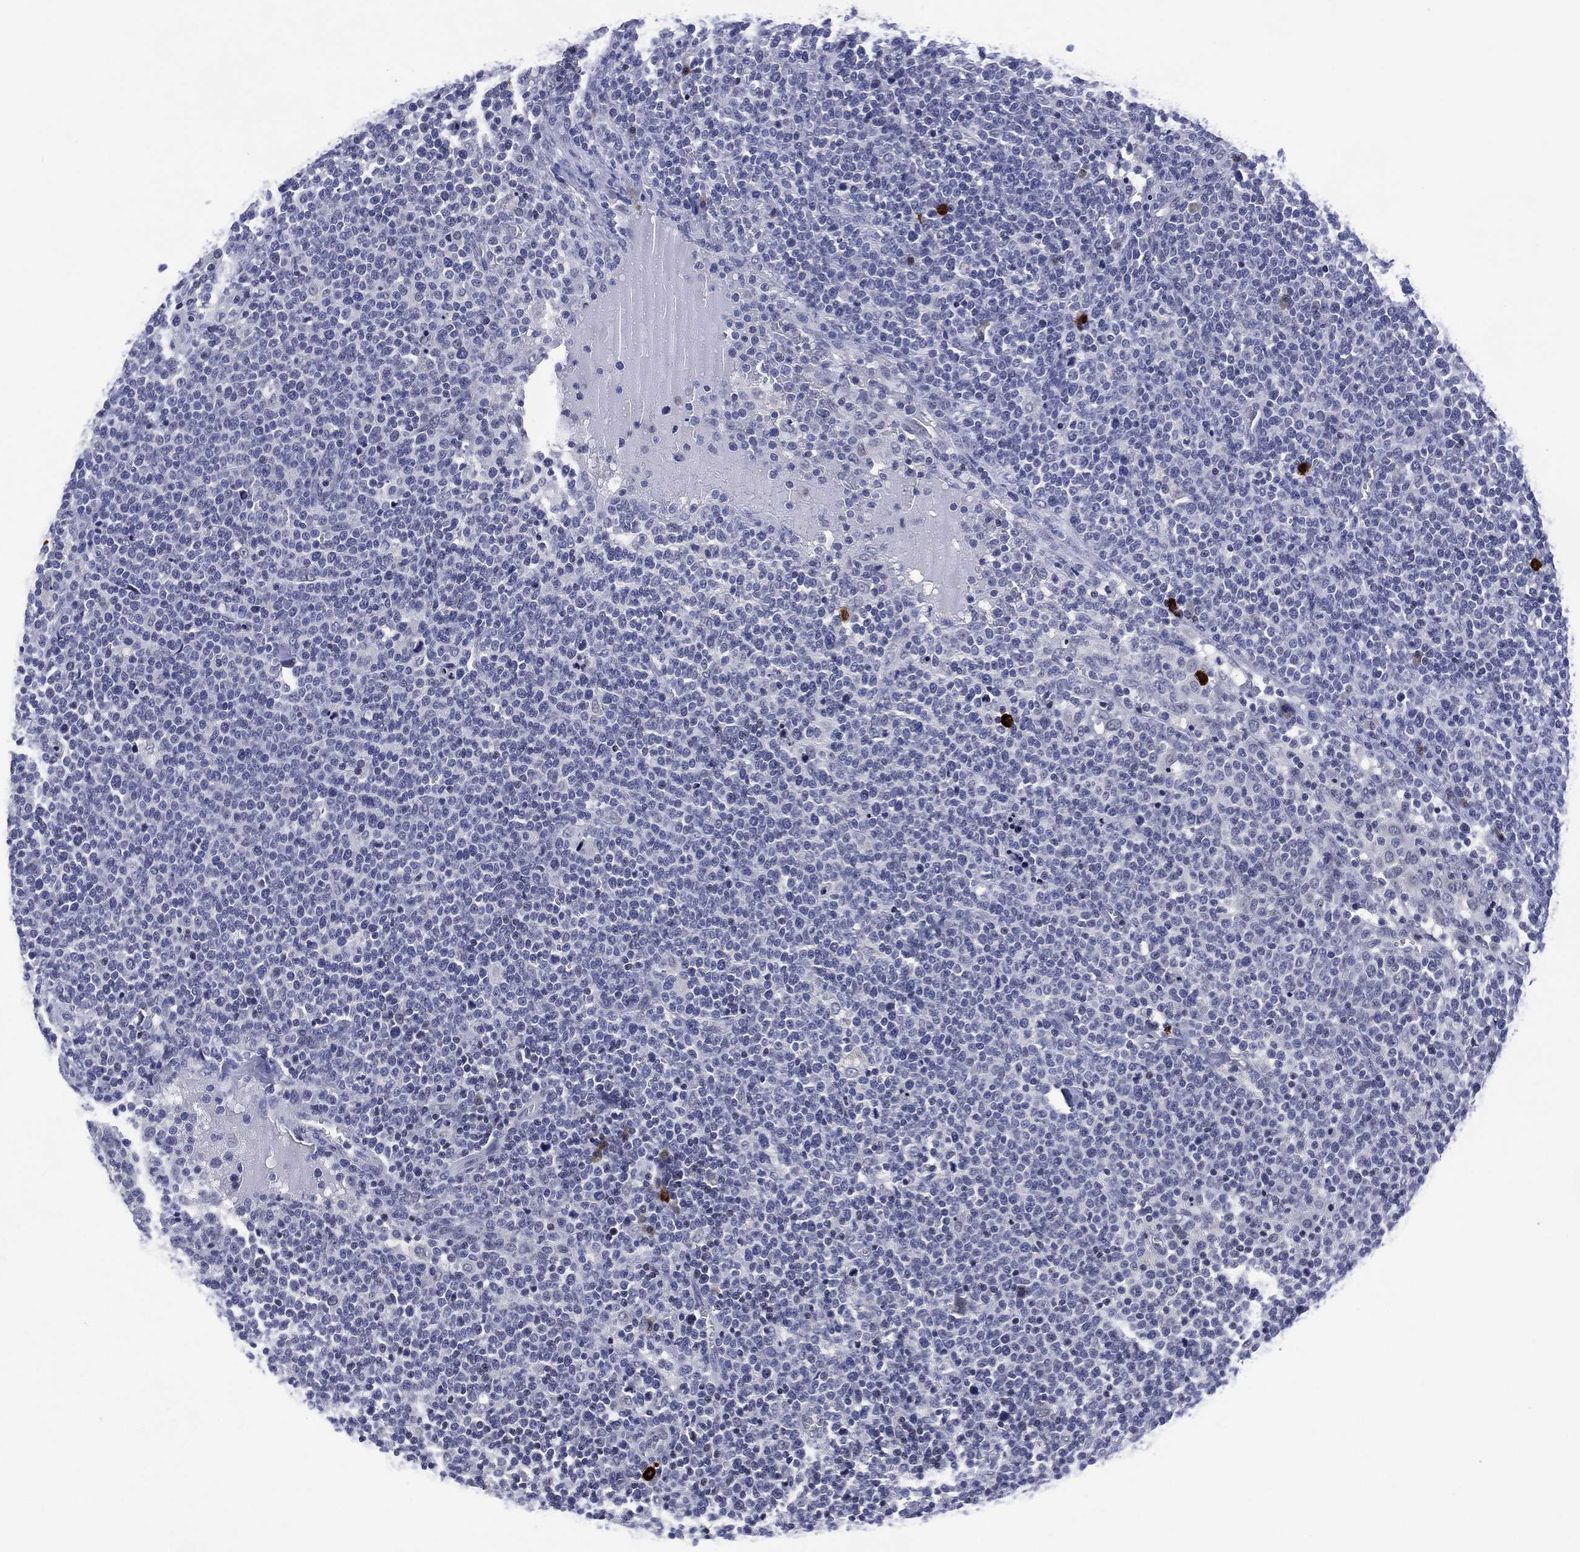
{"staining": {"intensity": "negative", "quantity": "none", "location": "none"}, "tissue": "lymphoma", "cell_type": "Tumor cells", "image_type": "cancer", "snomed": [{"axis": "morphology", "description": "Malignant lymphoma, non-Hodgkin's type, High grade"}, {"axis": "topography", "description": "Lymph node"}], "caption": "An immunohistochemistry (IHC) micrograph of lymphoma is shown. There is no staining in tumor cells of lymphoma. (DAB (3,3'-diaminobenzidine) immunohistochemistry with hematoxylin counter stain).", "gene": "USP26", "patient": {"sex": "male", "age": 61}}